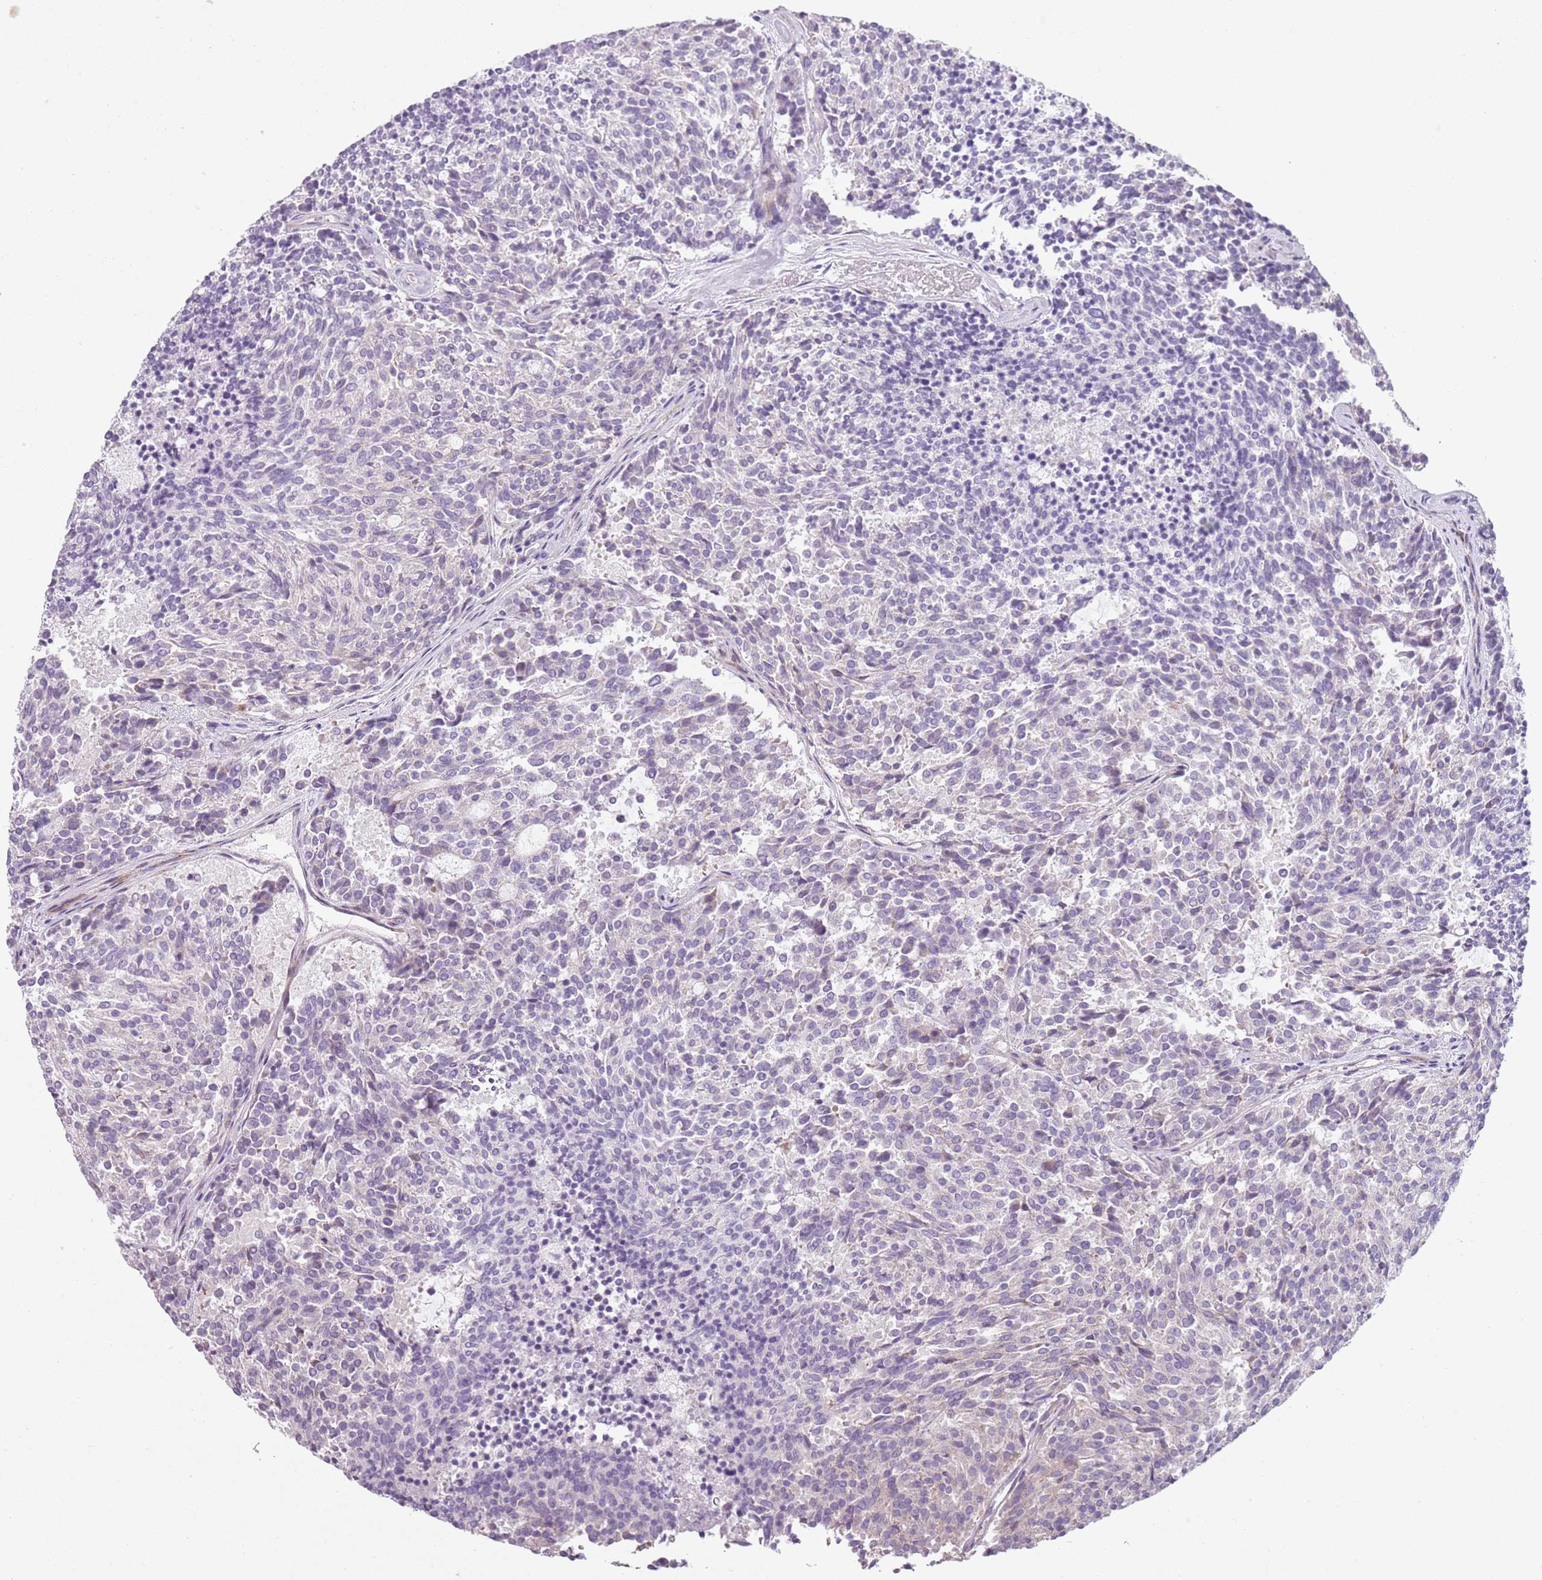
{"staining": {"intensity": "negative", "quantity": "none", "location": "none"}, "tissue": "carcinoid", "cell_type": "Tumor cells", "image_type": "cancer", "snomed": [{"axis": "morphology", "description": "Carcinoid, malignant, NOS"}, {"axis": "topography", "description": "Pancreas"}], "caption": "IHC photomicrograph of human carcinoid (malignant) stained for a protein (brown), which reveals no staining in tumor cells. (Stains: DAB (3,3'-diaminobenzidine) IHC with hematoxylin counter stain, Microscopy: brightfield microscopy at high magnification).", "gene": "ZNF583", "patient": {"sex": "female", "age": 54}}